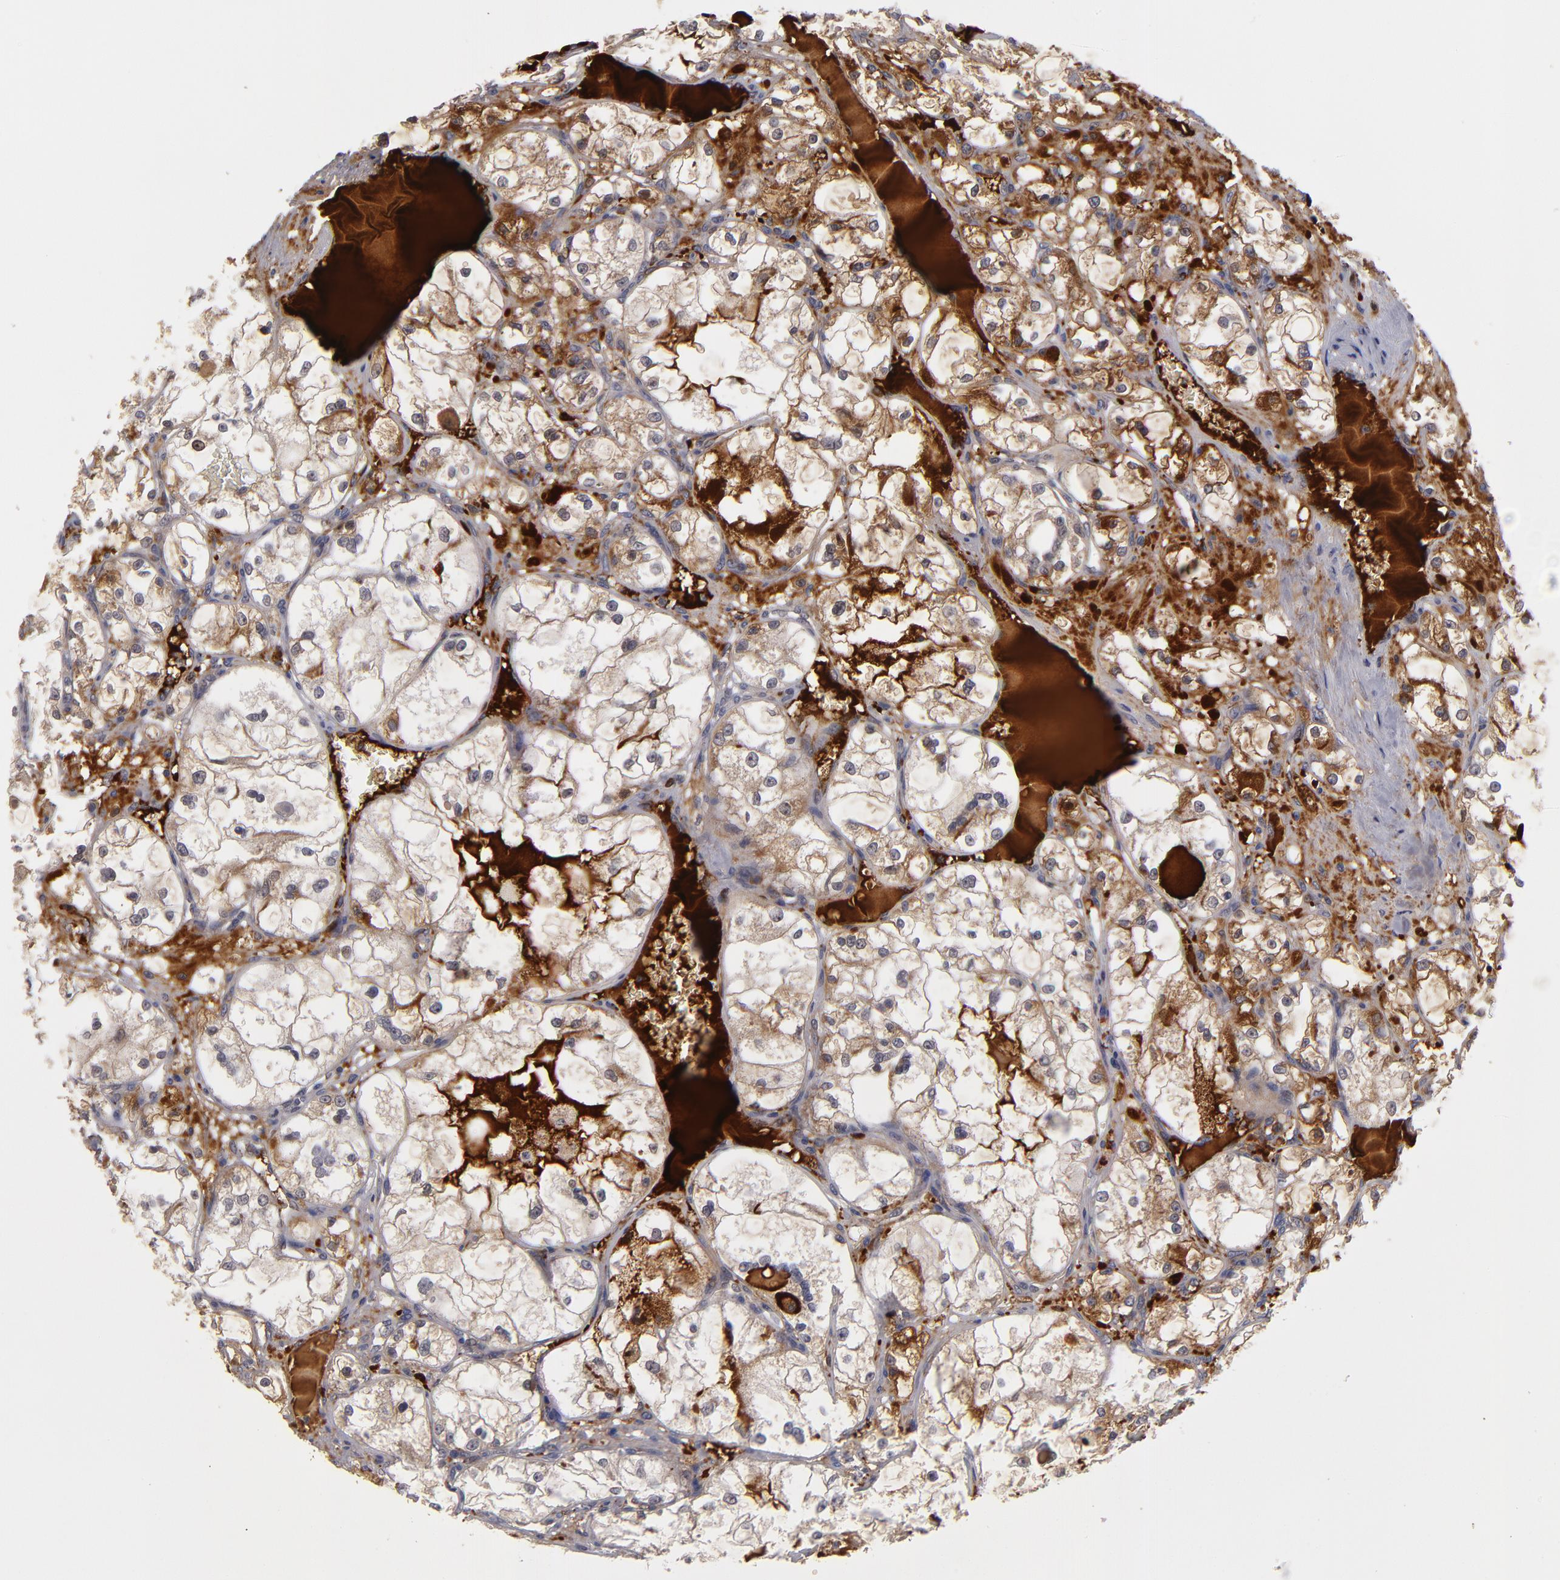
{"staining": {"intensity": "moderate", "quantity": ">75%", "location": "cytoplasmic/membranous"}, "tissue": "renal cancer", "cell_type": "Tumor cells", "image_type": "cancer", "snomed": [{"axis": "morphology", "description": "Adenocarcinoma, NOS"}, {"axis": "topography", "description": "Kidney"}], "caption": "Adenocarcinoma (renal) stained with IHC demonstrates moderate cytoplasmic/membranous expression in approximately >75% of tumor cells. The protein of interest is stained brown, and the nuclei are stained in blue (DAB (3,3'-diaminobenzidine) IHC with brightfield microscopy, high magnification).", "gene": "EXD2", "patient": {"sex": "male", "age": 61}}